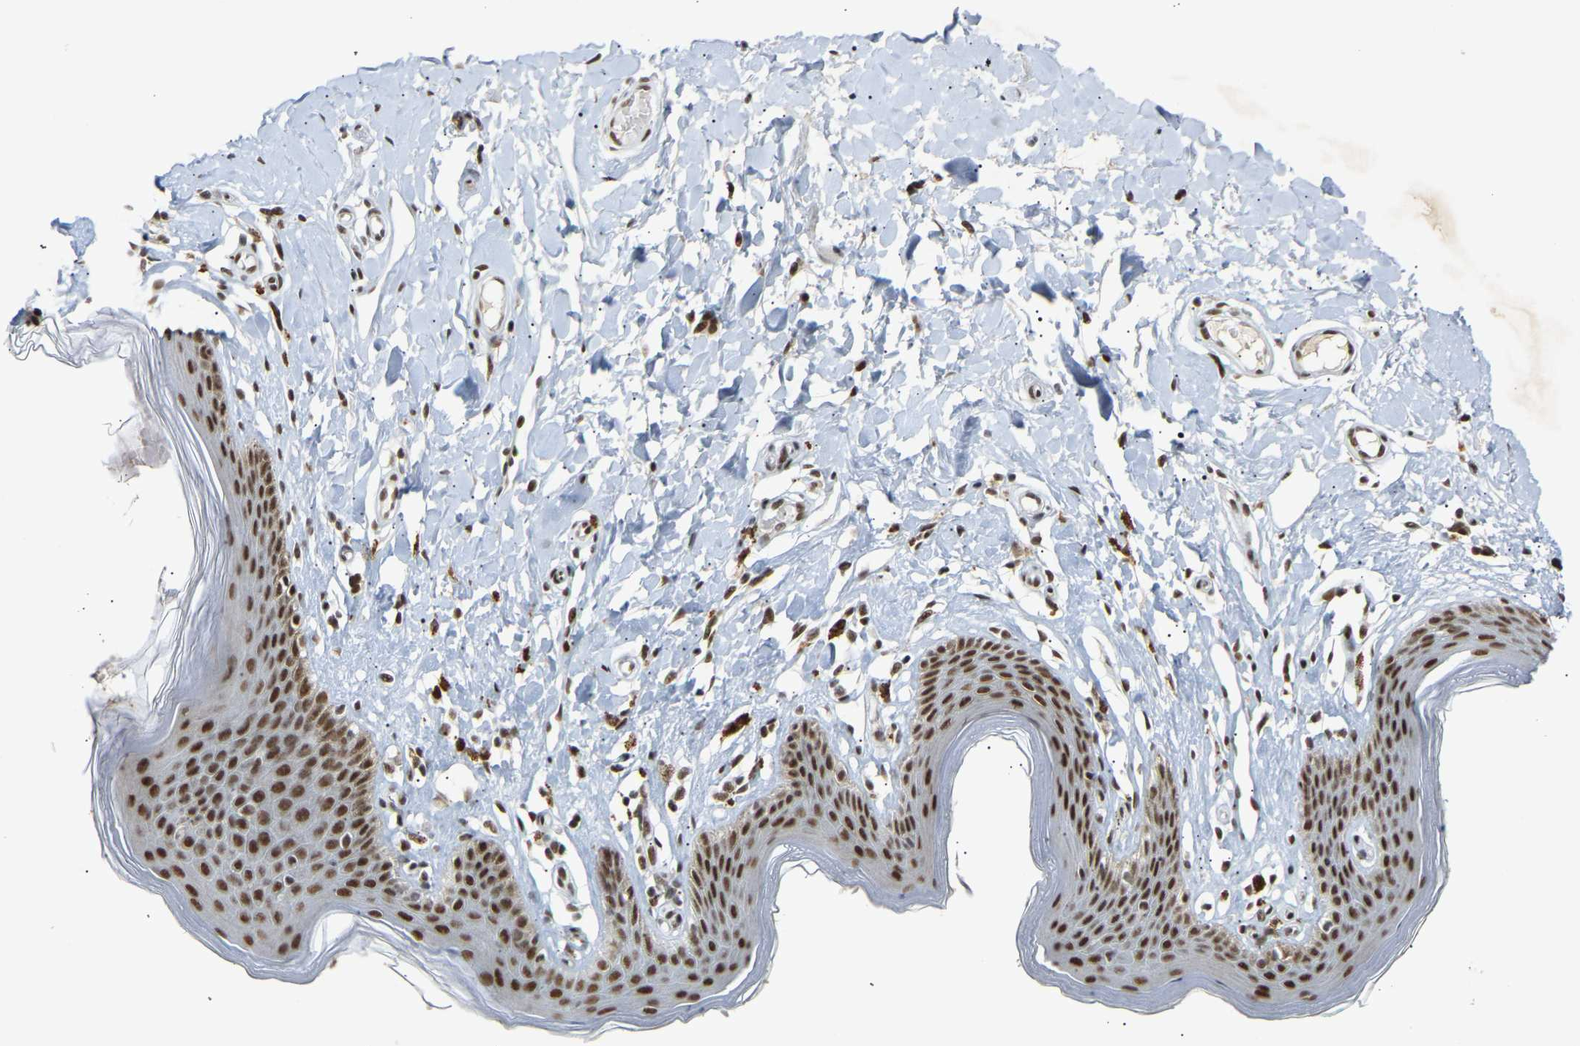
{"staining": {"intensity": "strong", "quantity": ">75%", "location": "nuclear"}, "tissue": "skin", "cell_type": "Epidermal cells", "image_type": "normal", "snomed": [{"axis": "morphology", "description": "Normal tissue, NOS"}, {"axis": "topography", "description": "Vulva"}], "caption": "This micrograph reveals immunohistochemistry (IHC) staining of benign human skin, with high strong nuclear positivity in about >75% of epidermal cells.", "gene": "NELFB", "patient": {"sex": "female", "age": 66}}